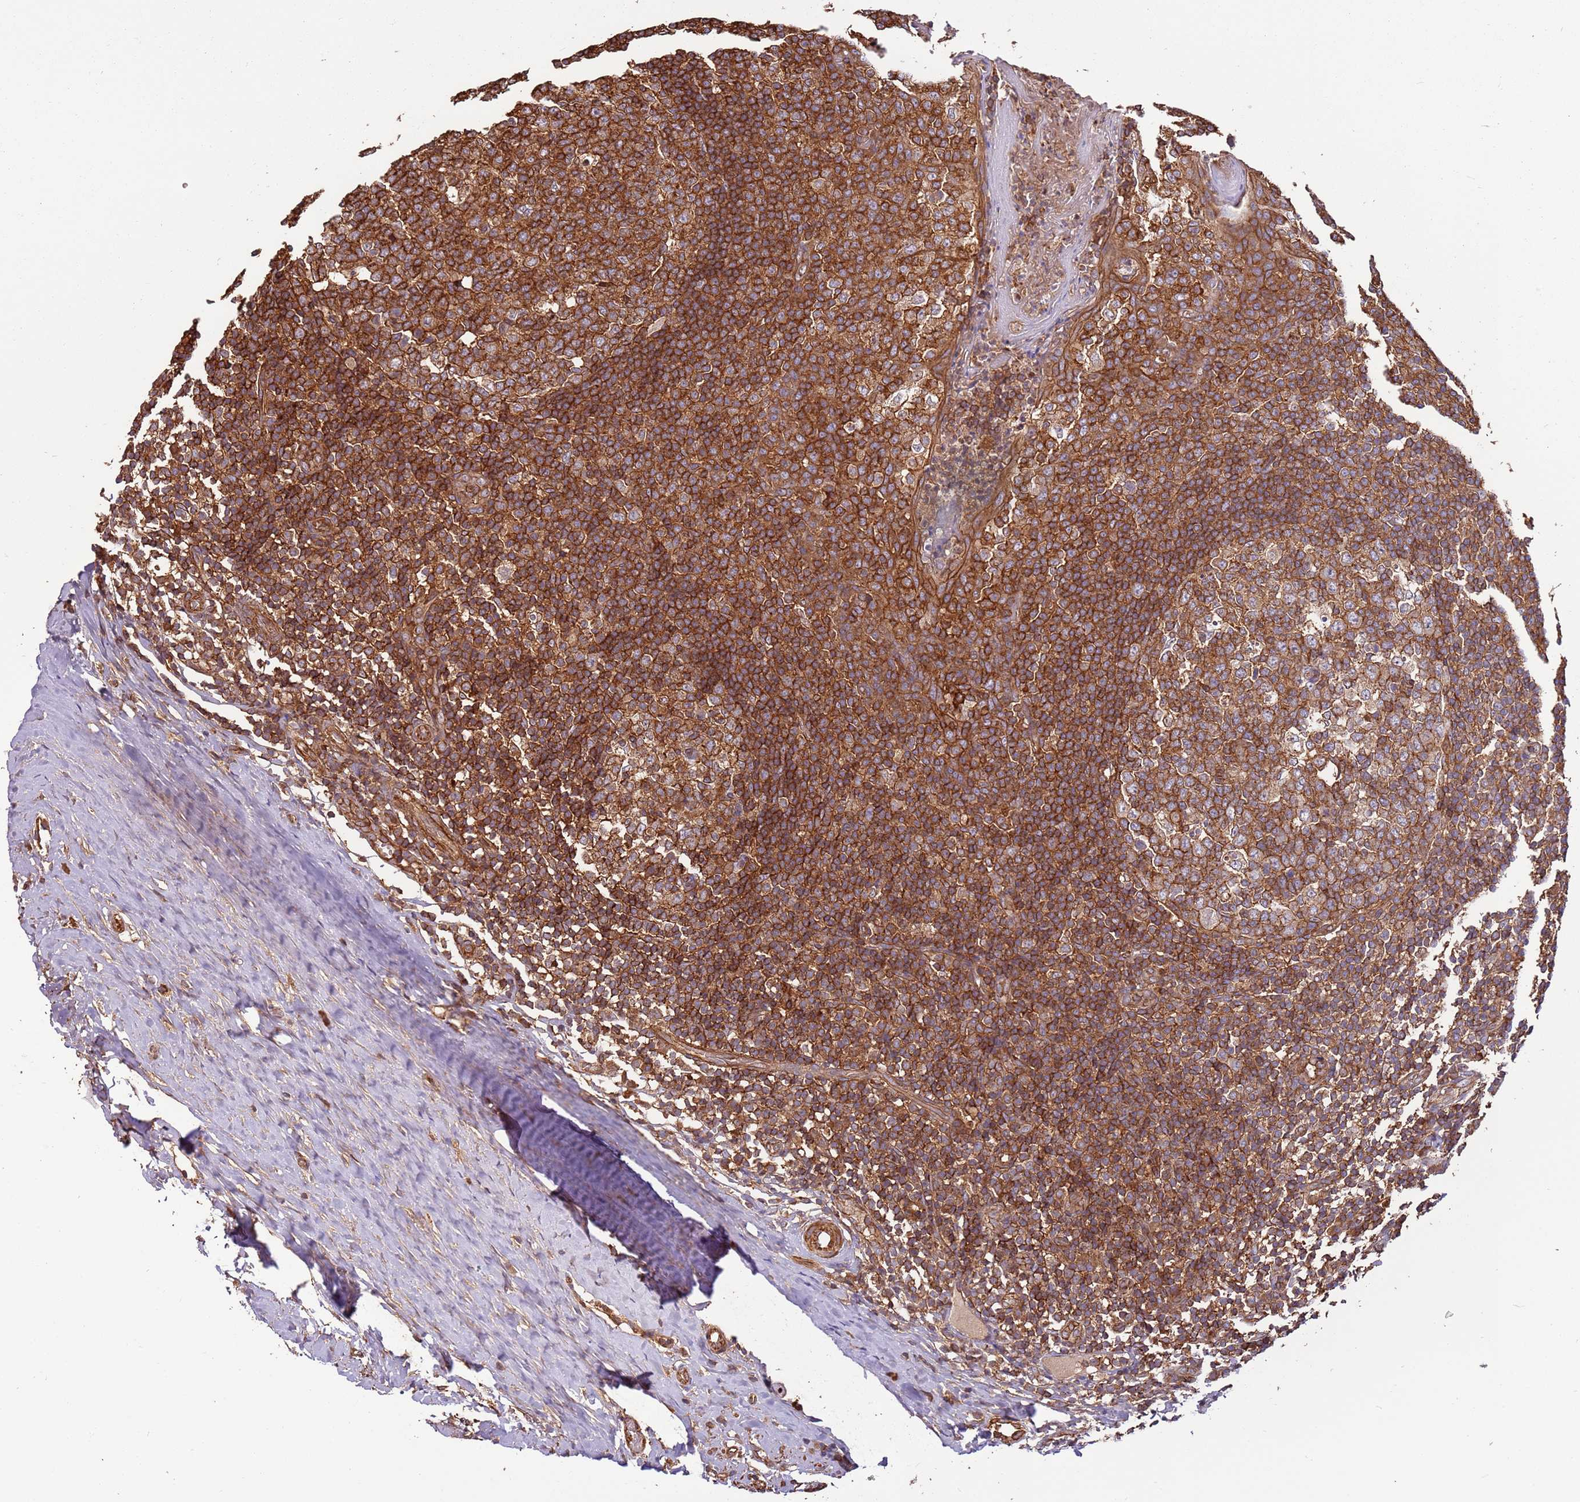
{"staining": {"intensity": "moderate", "quantity": ">75%", "location": "cytoplasmic/membranous"}, "tissue": "tonsil", "cell_type": "Germinal center cells", "image_type": "normal", "snomed": [{"axis": "morphology", "description": "Normal tissue, NOS"}, {"axis": "topography", "description": "Tonsil"}], "caption": "Immunohistochemical staining of unremarkable tonsil exhibits moderate cytoplasmic/membranous protein staining in approximately >75% of germinal center cells. (brown staining indicates protein expression, while blue staining denotes nuclei).", "gene": "ACVR2A", "patient": {"sex": "female", "age": 19}}